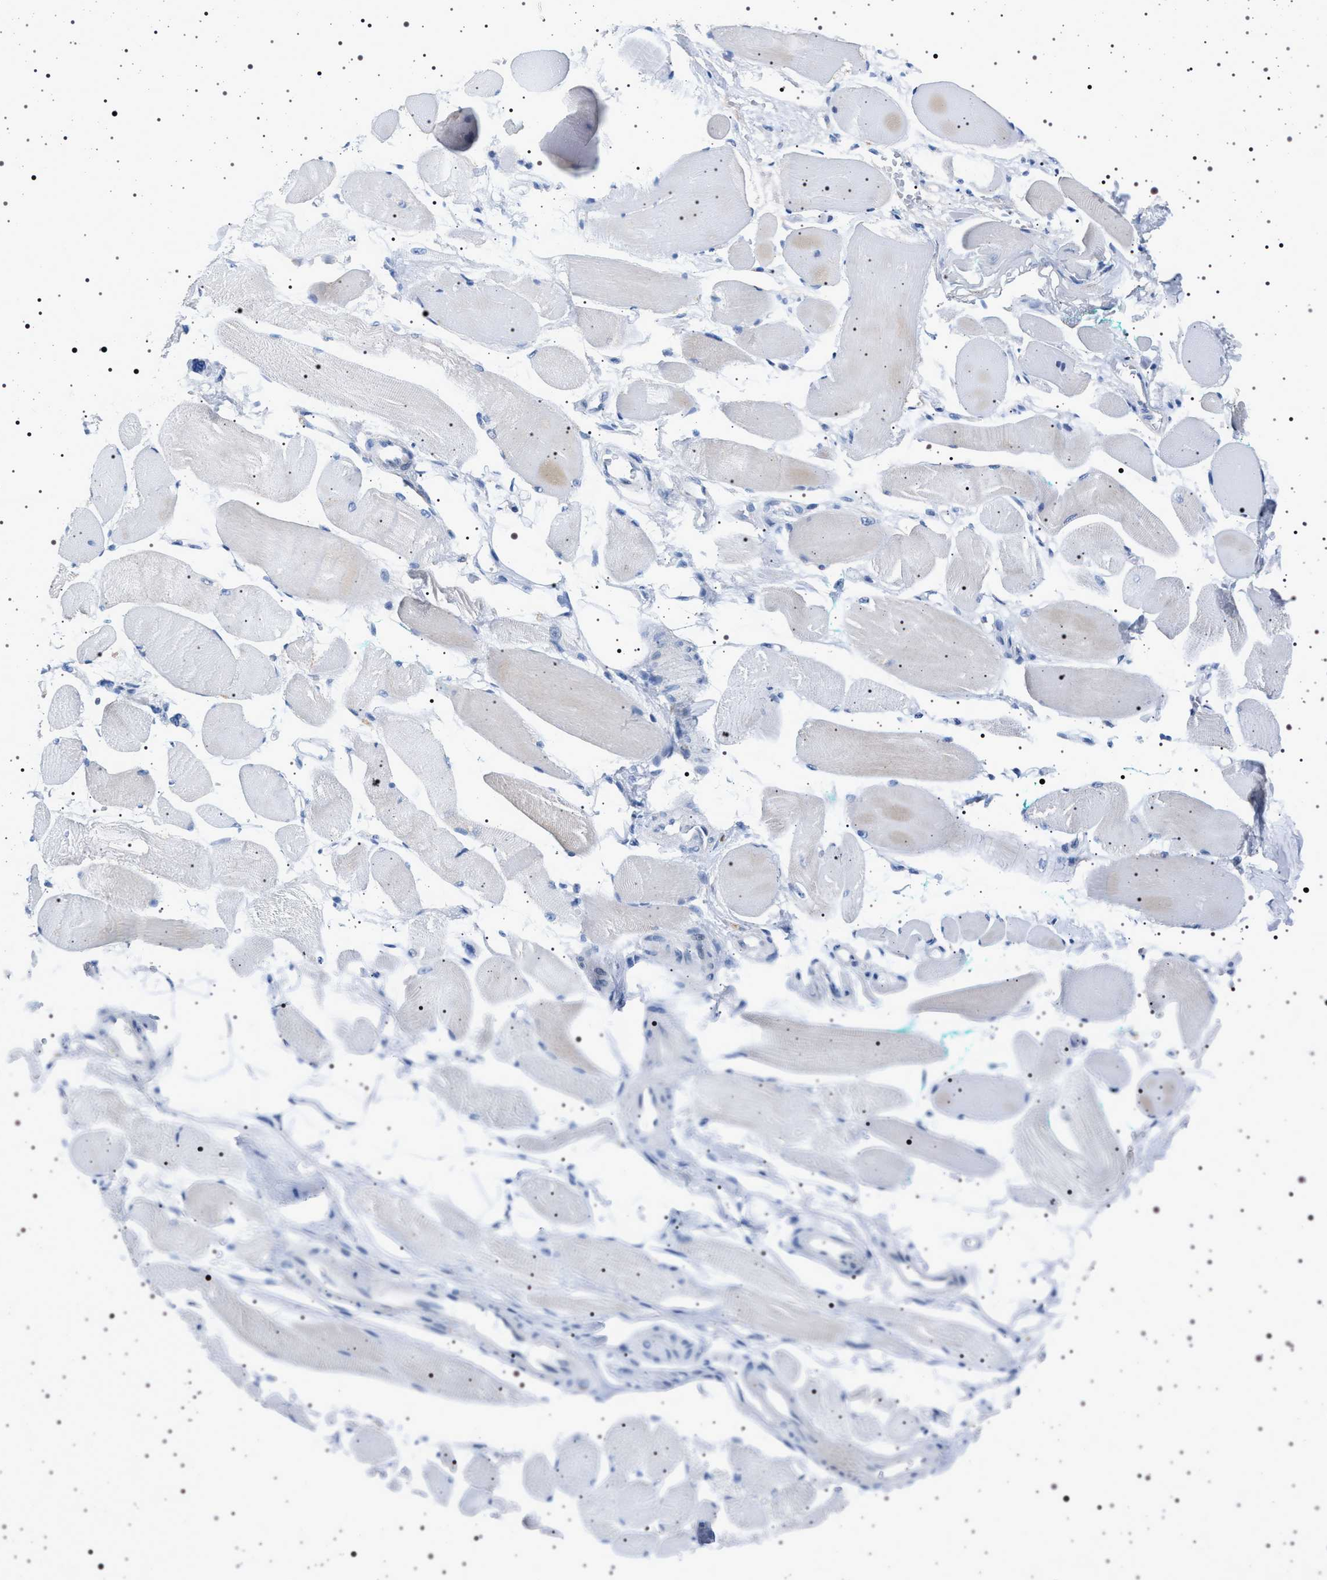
{"staining": {"intensity": "negative", "quantity": "none", "location": "none"}, "tissue": "skeletal muscle", "cell_type": "Myocytes", "image_type": "normal", "snomed": [{"axis": "morphology", "description": "Normal tissue, NOS"}, {"axis": "topography", "description": "Skeletal muscle"}, {"axis": "topography", "description": "Peripheral nerve tissue"}], "caption": "Skeletal muscle was stained to show a protein in brown. There is no significant positivity in myocytes. Brightfield microscopy of immunohistochemistry stained with DAB (brown) and hematoxylin (blue), captured at high magnification.", "gene": "NAT9", "patient": {"sex": "female", "age": 84}}